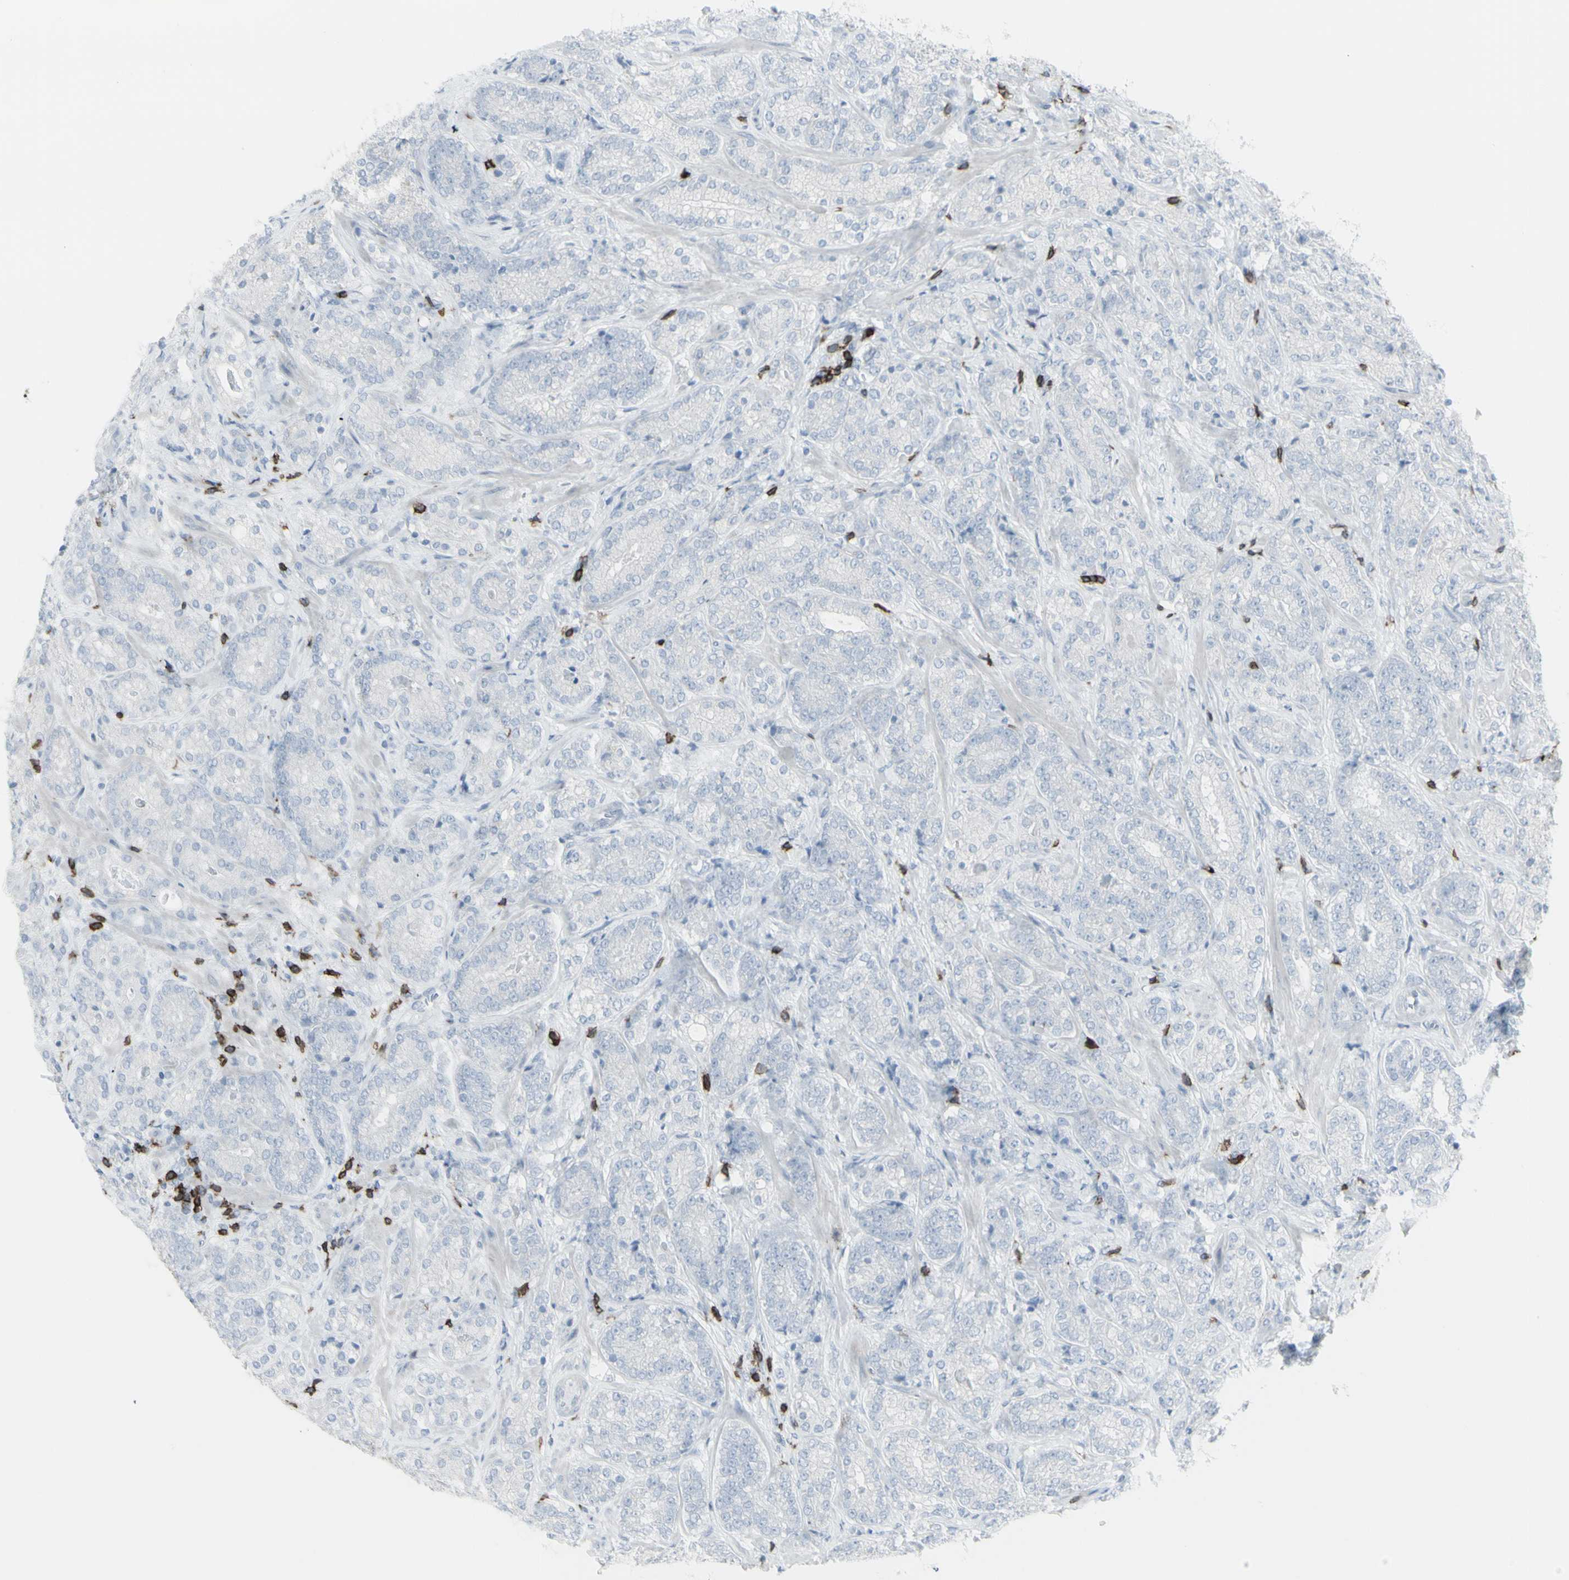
{"staining": {"intensity": "negative", "quantity": "none", "location": "none"}, "tissue": "prostate cancer", "cell_type": "Tumor cells", "image_type": "cancer", "snomed": [{"axis": "morphology", "description": "Adenocarcinoma, High grade"}, {"axis": "topography", "description": "Prostate"}], "caption": "An IHC histopathology image of prostate cancer is shown. There is no staining in tumor cells of prostate cancer.", "gene": "CD247", "patient": {"sex": "male", "age": 61}}